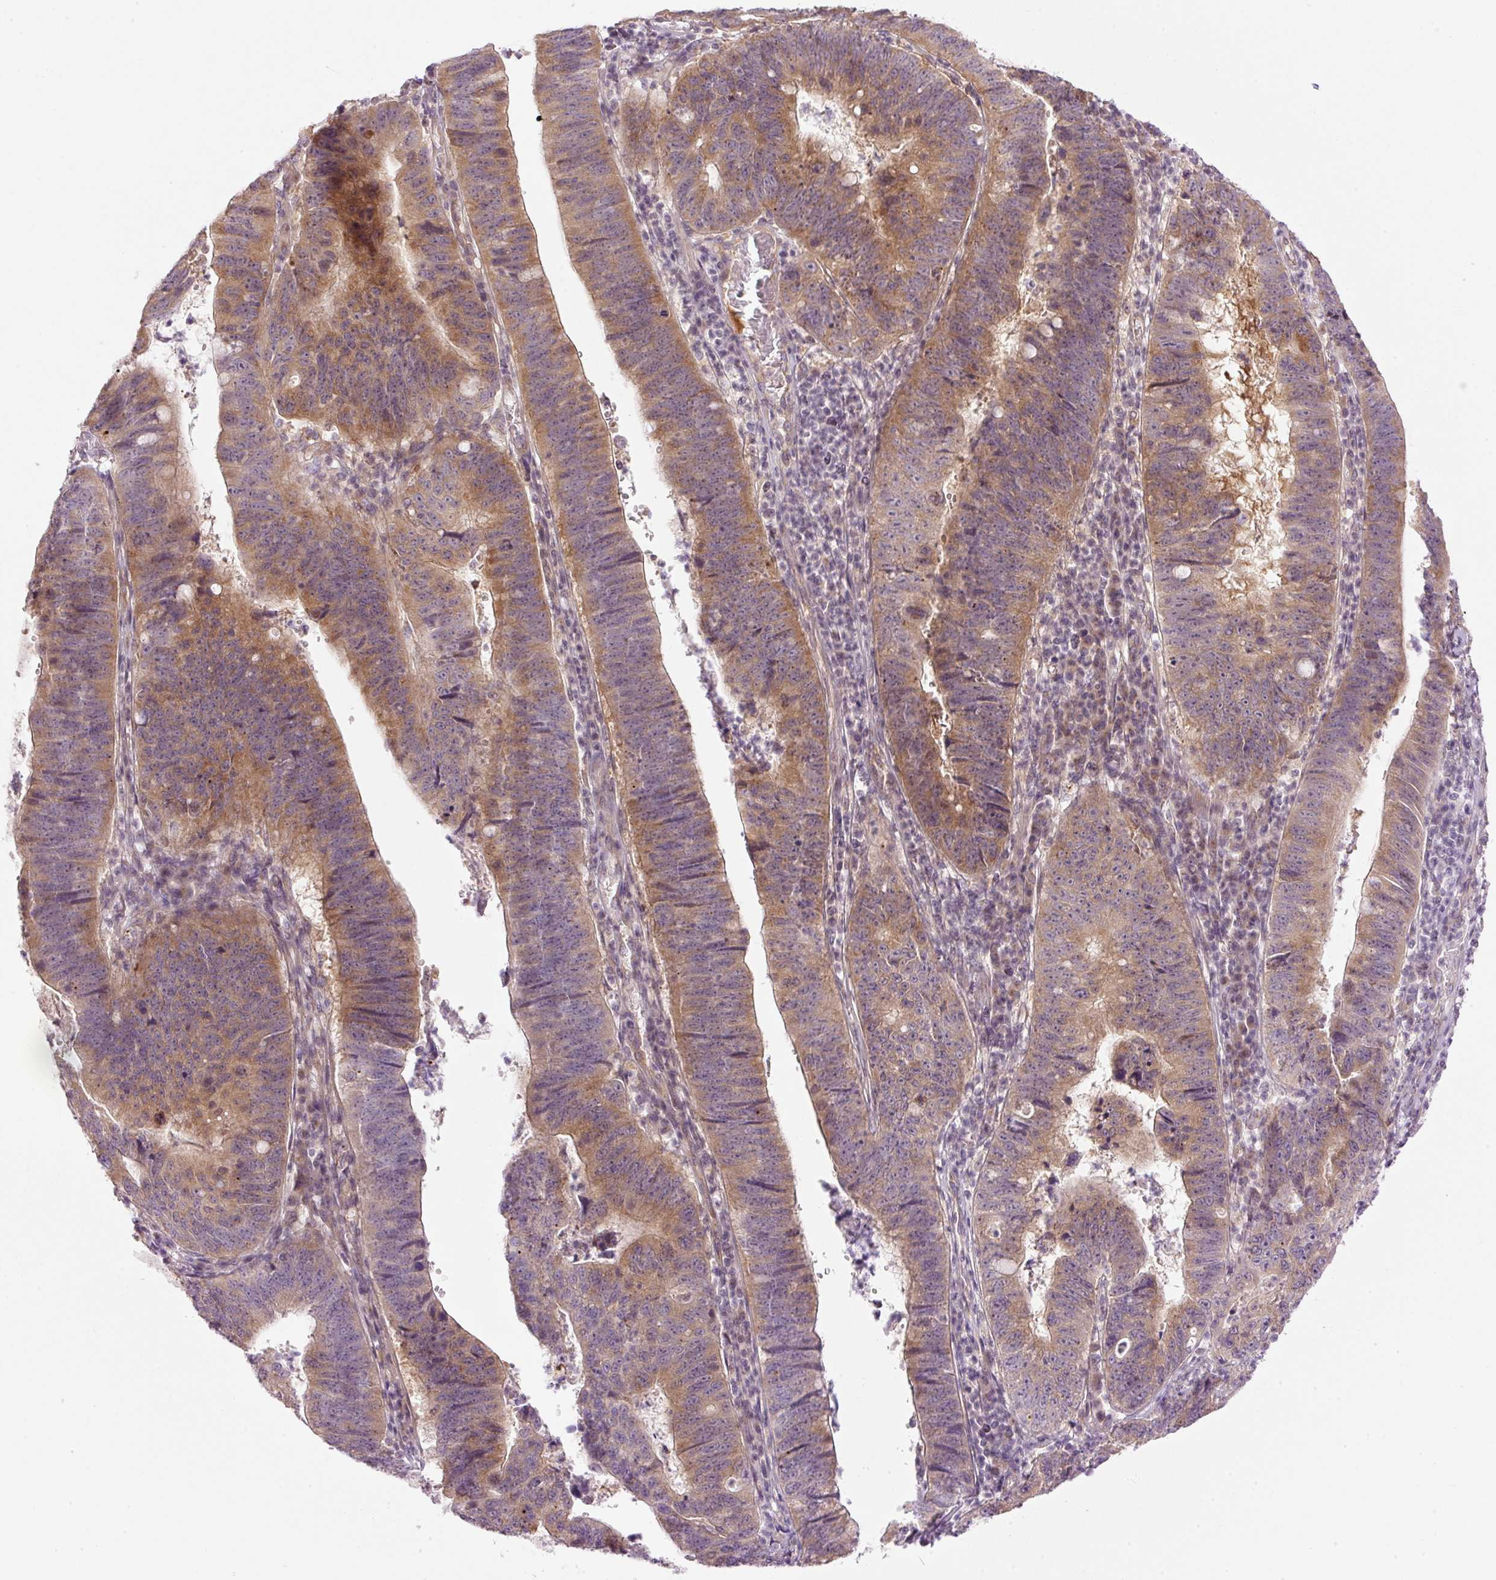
{"staining": {"intensity": "moderate", "quantity": ">75%", "location": "cytoplasmic/membranous"}, "tissue": "stomach cancer", "cell_type": "Tumor cells", "image_type": "cancer", "snomed": [{"axis": "morphology", "description": "Adenocarcinoma, NOS"}, {"axis": "topography", "description": "Stomach"}], "caption": "Immunohistochemical staining of stomach cancer (adenocarcinoma) demonstrates moderate cytoplasmic/membranous protein positivity in about >75% of tumor cells. (DAB (3,3'-diaminobenzidine) = brown stain, brightfield microscopy at high magnification).", "gene": "MZT2B", "patient": {"sex": "male", "age": 59}}